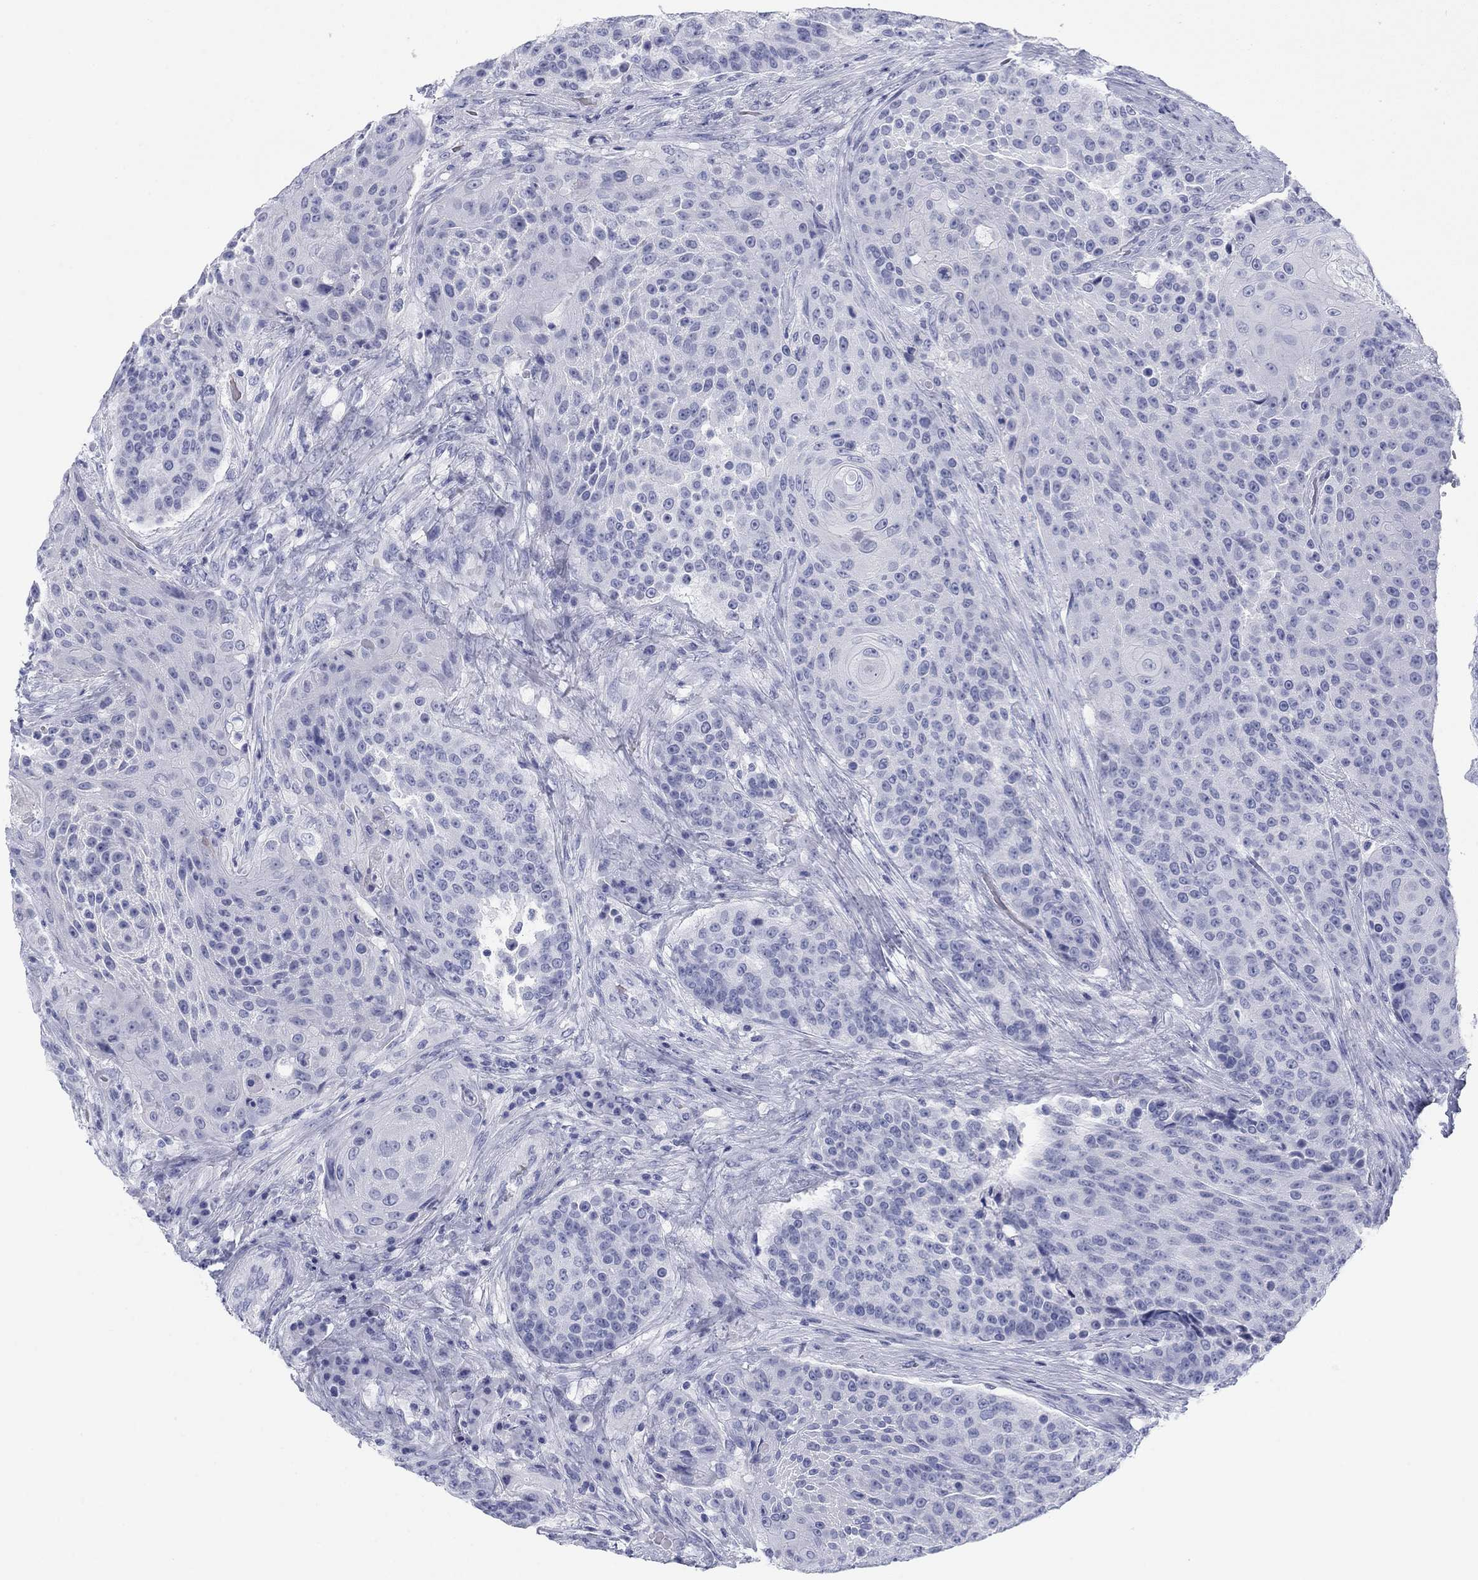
{"staining": {"intensity": "negative", "quantity": "none", "location": "none"}, "tissue": "urothelial cancer", "cell_type": "Tumor cells", "image_type": "cancer", "snomed": [{"axis": "morphology", "description": "Urothelial carcinoma, High grade"}, {"axis": "topography", "description": "Urinary bladder"}], "caption": "DAB immunohistochemical staining of human urothelial carcinoma (high-grade) exhibits no significant staining in tumor cells.", "gene": "CALB1", "patient": {"sex": "female", "age": 63}}